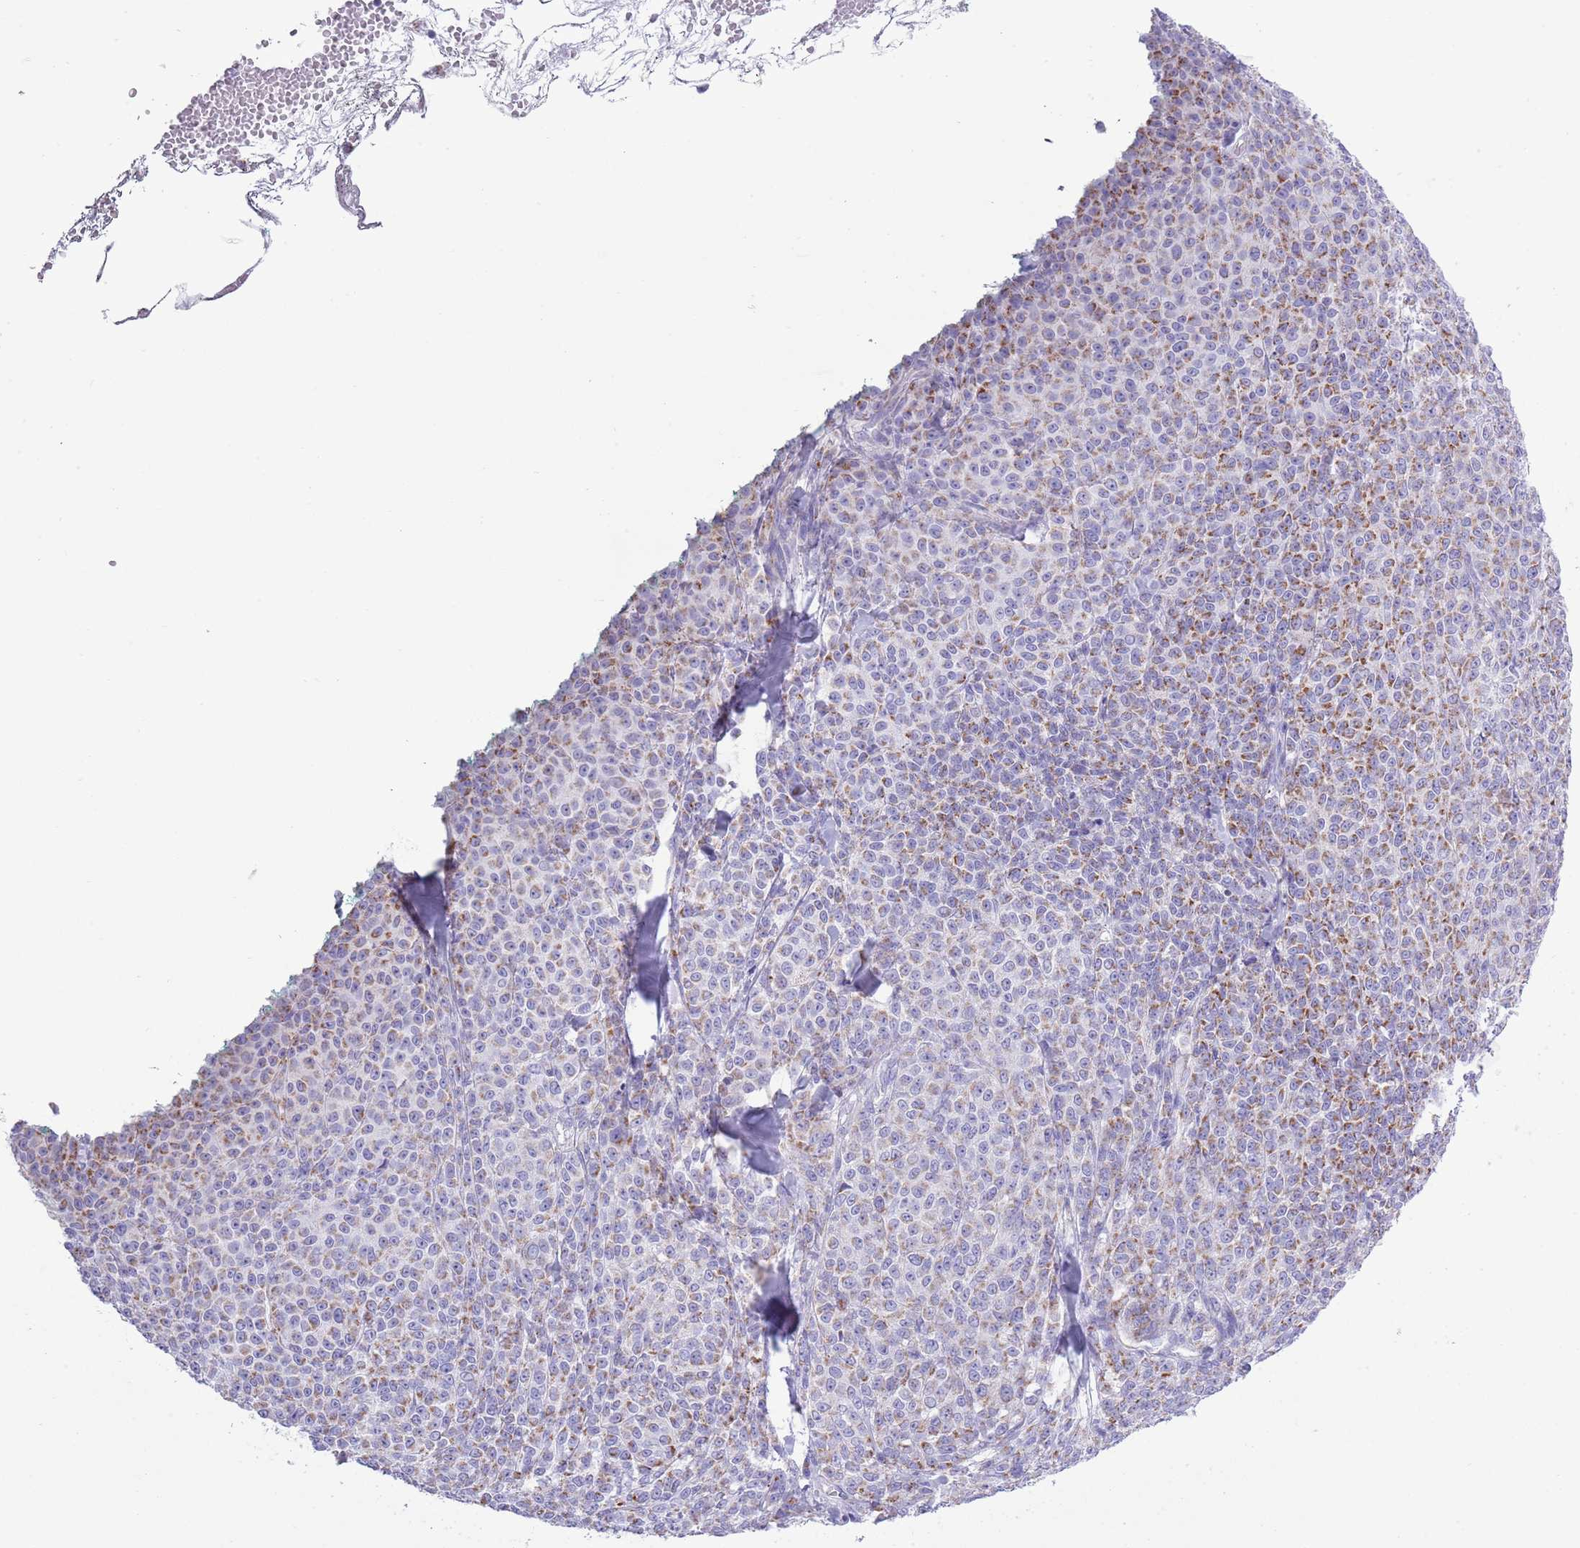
{"staining": {"intensity": "moderate", "quantity": "25%-75%", "location": "cytoplasmic/membranous"}, "tissue": "melanoma", "cell_type": "Tumor cells", "image_type": "cancer", "snomed": [{"axis": "morphology", "description": "Normal tissue, NOS"}, {"axis": "morphology", "description": "Malignant melanoma, NOS"}, {"axis": "topography", "description": "Skin"}], "caption": "Protein expression analysis of melanoma demonstrates moderate cytoplasmic/membranous expression in approximately 25%-75% of tumor cells.", "gene": "MOCOS", "patient": {"sex": "female", "age": 34}}